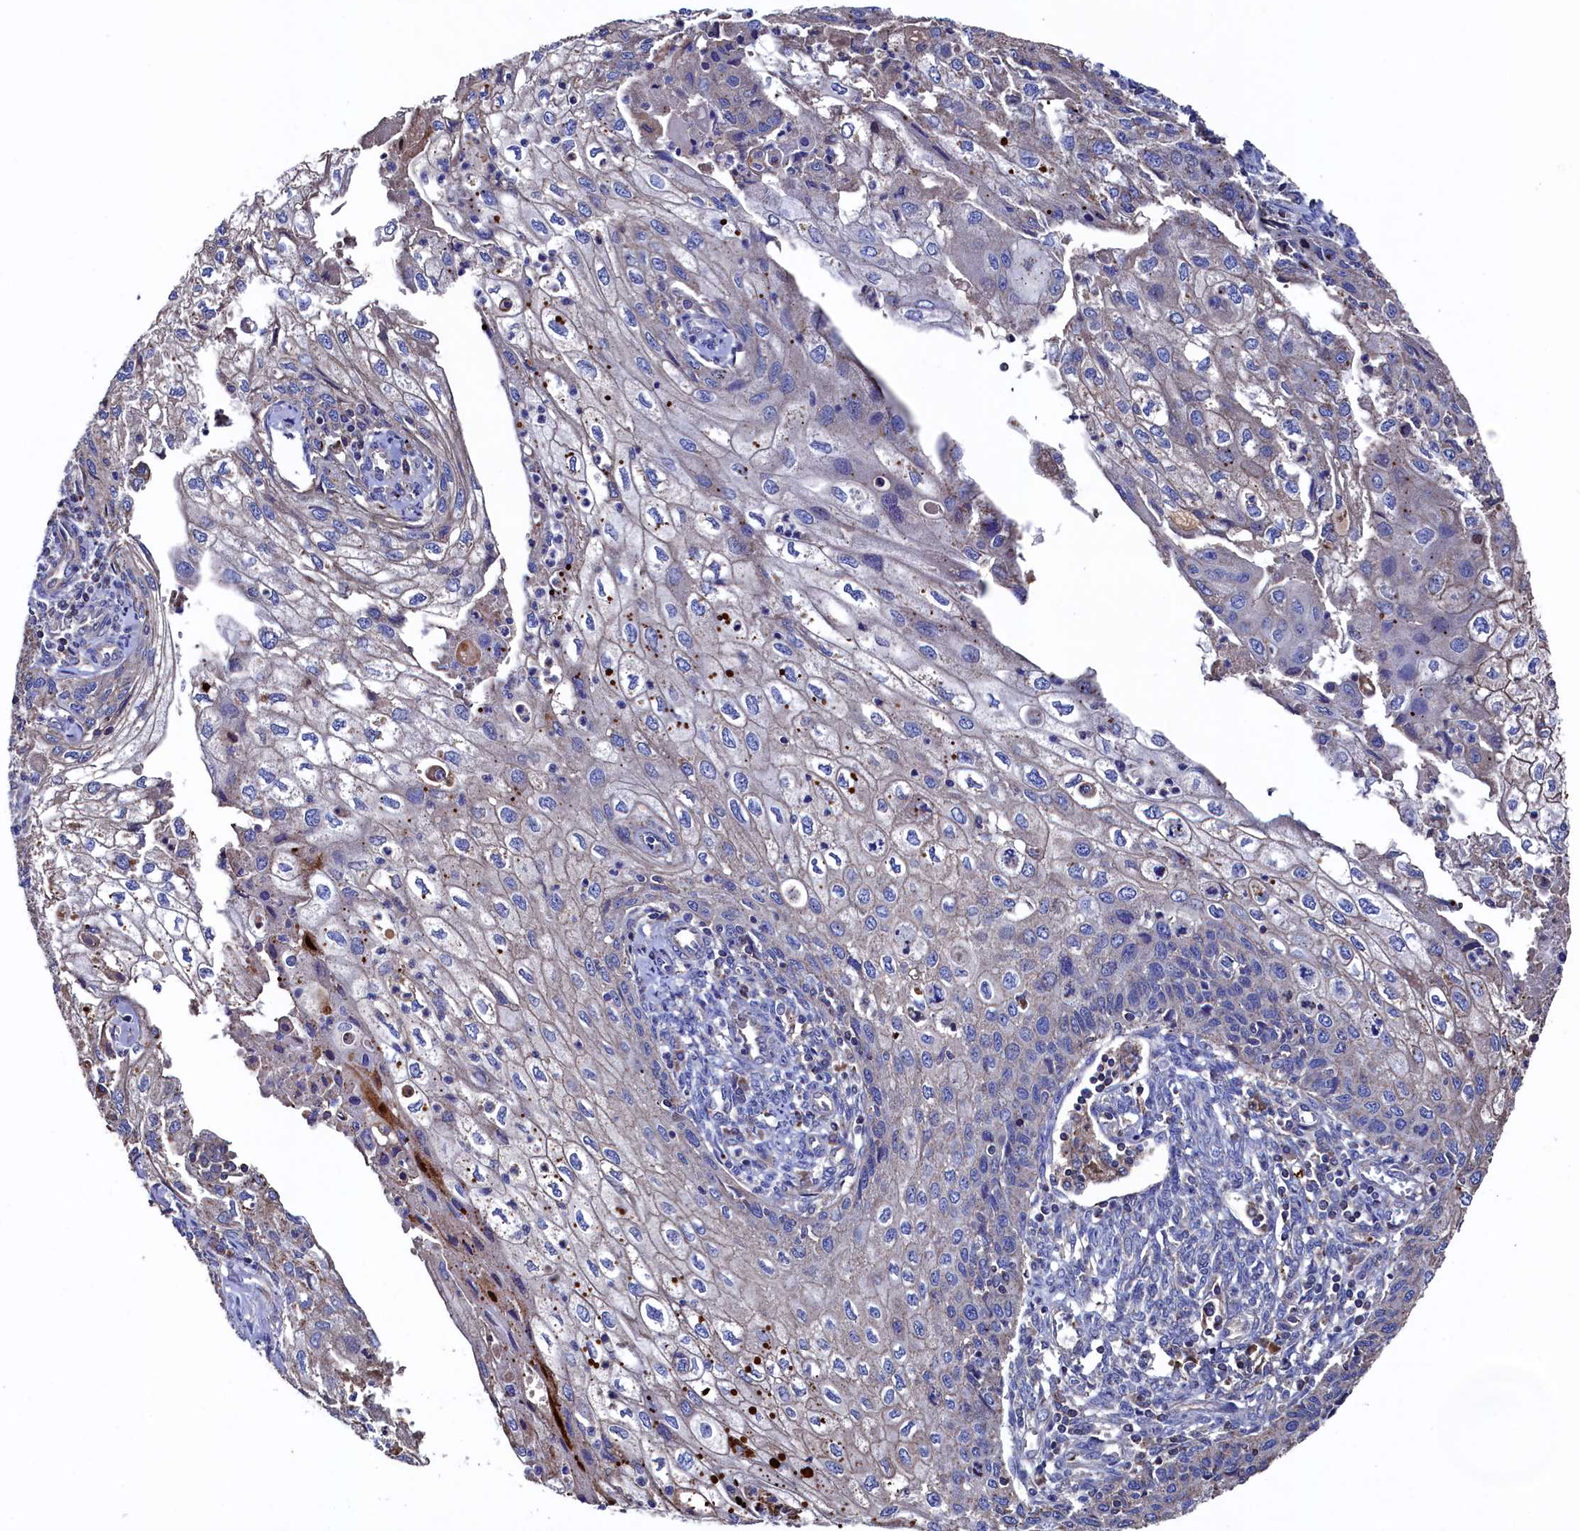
{"staining": {"intensity": "negative", "quantity": "none", "location": "none"}, "tissue": "cervical cancer", "cell_type": "Tumor cells", "image_type": "cancer", "snomed": [{"axis": "morphology", "description": "Squamous cell carcinoma, NOS"}, {"axis": "topography", "description": "Cervix"}], "caption": "A high-resolution photomicrograph shows immunohistochemistry staining of squamous cell carcinoma (cervical), which displays no significant staining in tumor cells.", "gene": "TK2", "patient": {"sex": "female", "age": 67}}